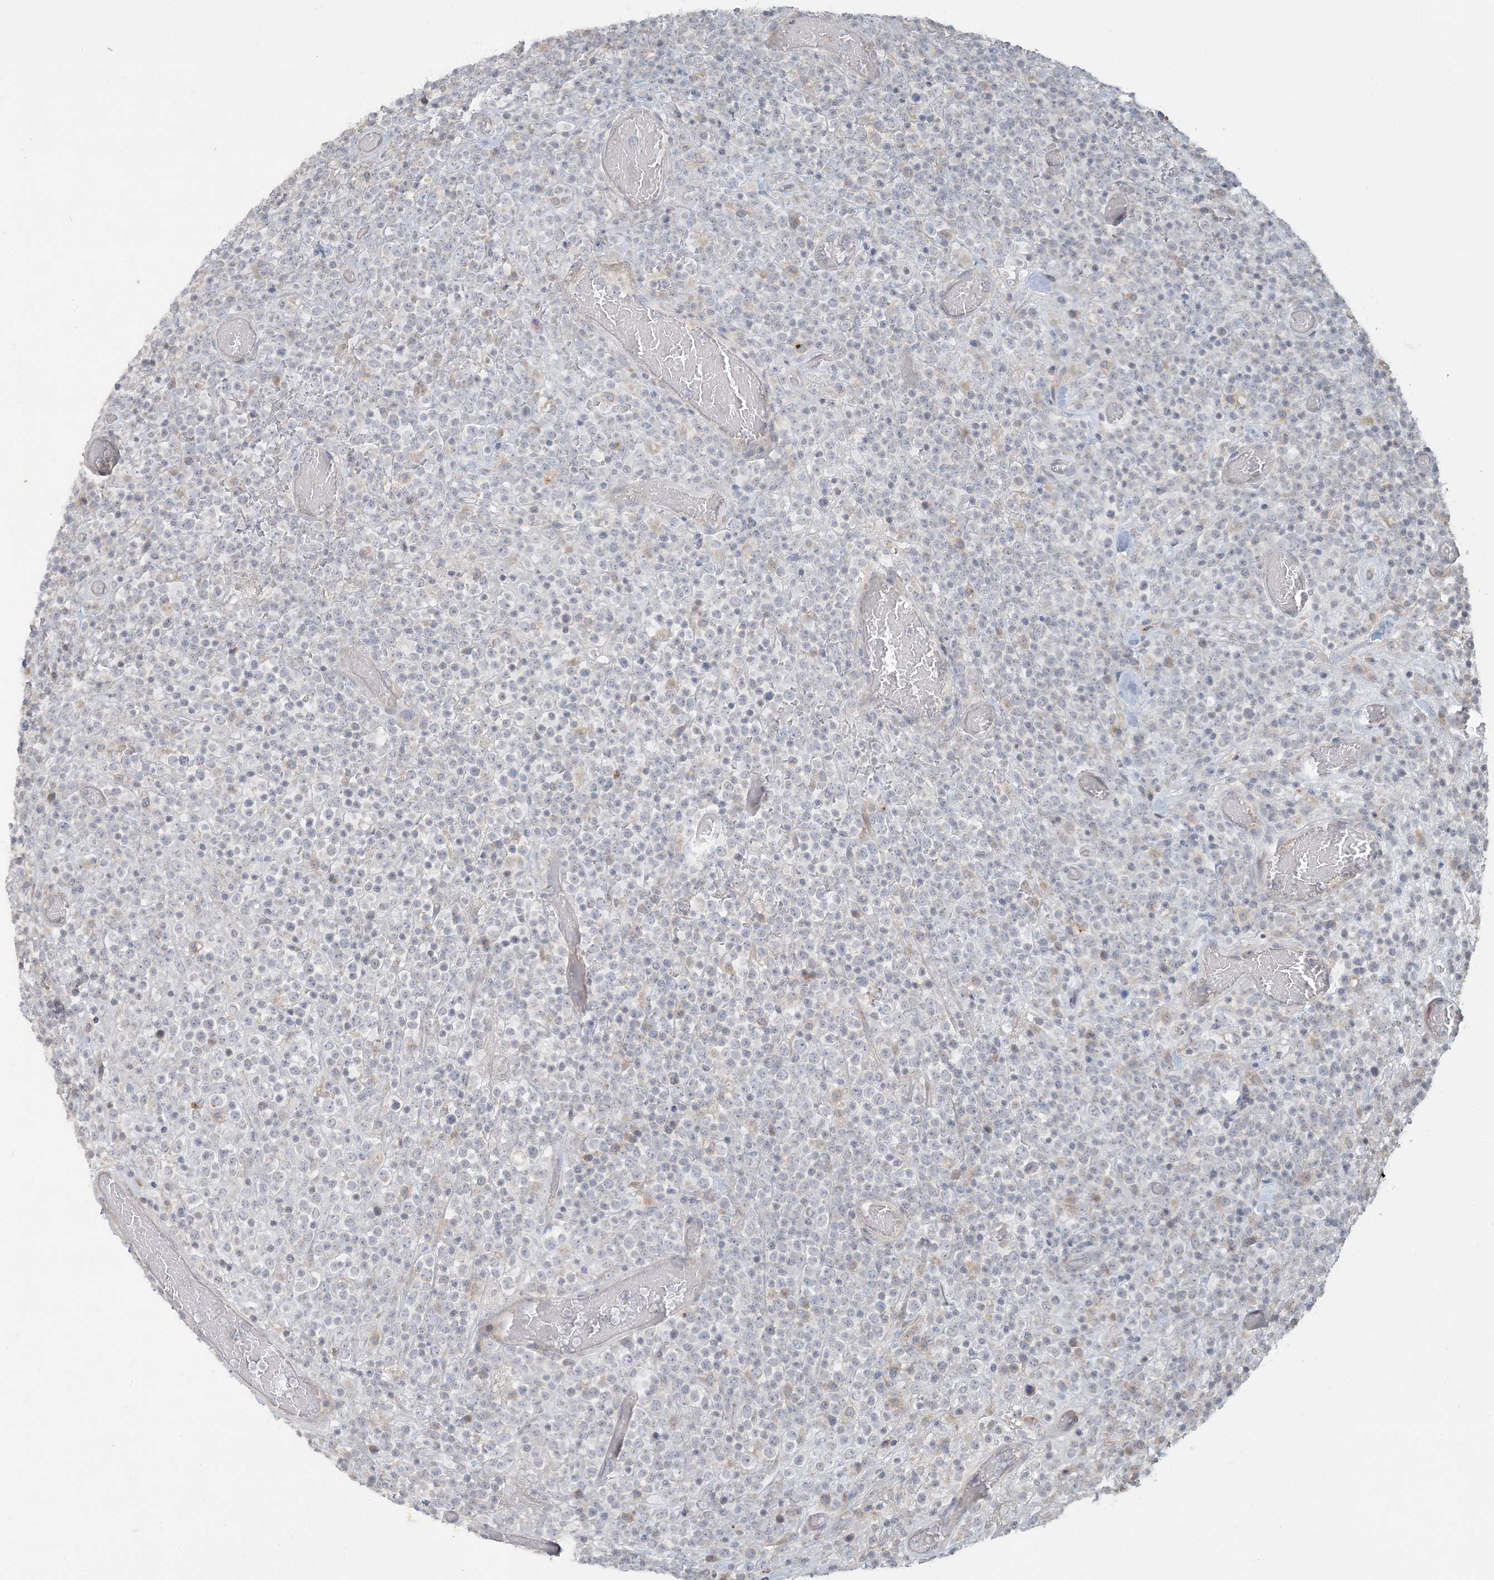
{"staining": {"intensity": "negative", "quantity": "none", "location": "none"}, "tissue": "lymphoma", "cell_type": "Tumor cells", "image_type": "cancer", "snomed": [{"axis": "morphology", "description": "Malignant lymphoma, non-Hodgkin's type, High grade"}, {"axis": "topography", "description": "Colon"}], "caption": "Protein analysis of lymphoma demonstrates no significant positivity in tumor cells.", "gene": "LTN1", "patient": {"sex": "female", "age": 53}}